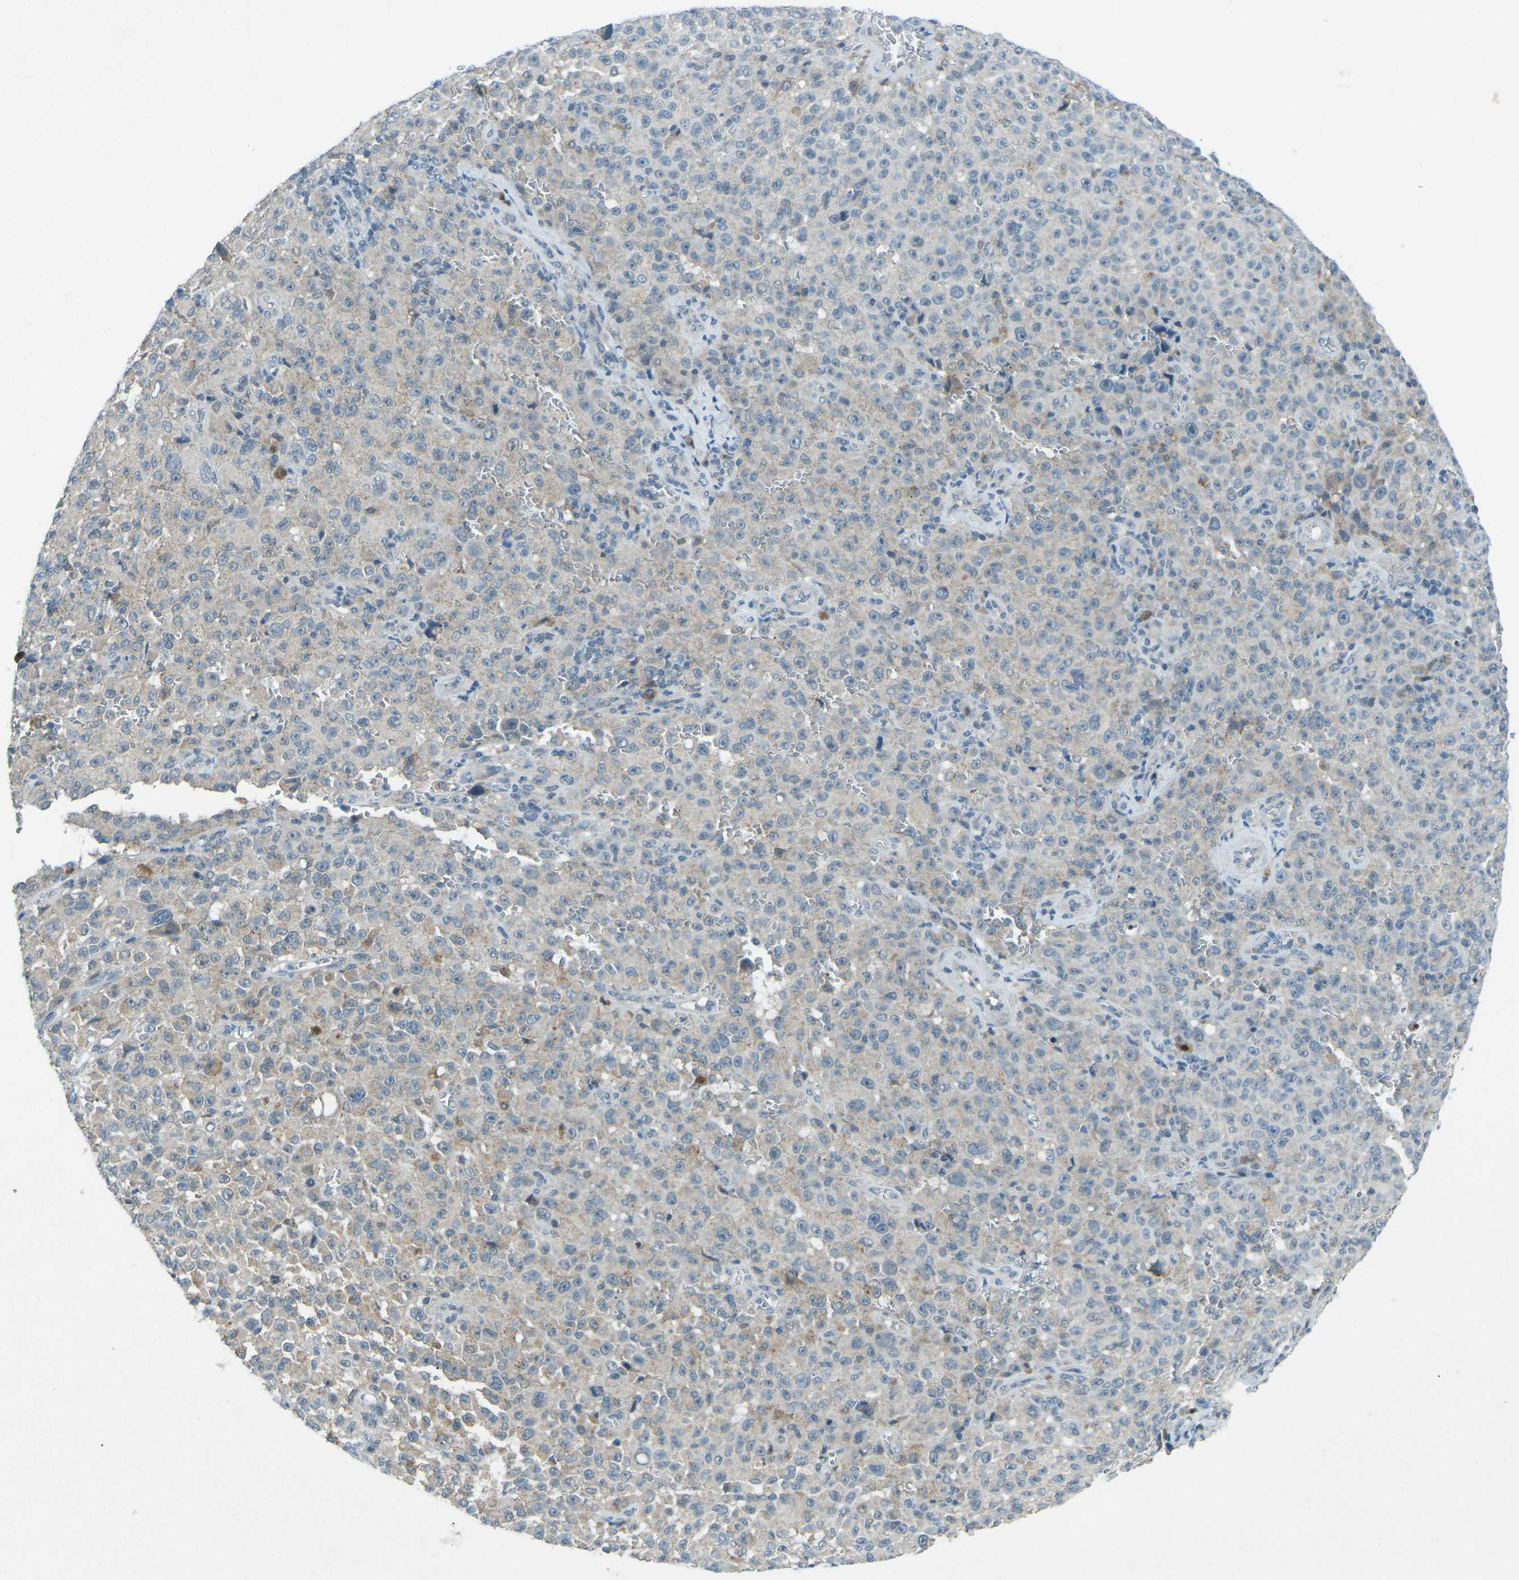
{"staining": {"intensity": "negative", "quantity": "none", "location": "none"}, "tissue": "melanoma", "cell_type": "Tumor cells", "image_type": "cancer", "snomed": [{"axis": "morphology", "description": "Malignant melanoma, NOS"}, {"axis": "topography", "description": "Skin"}], "caption": "This is a photomicrograph of immunohistochemistry staining of malignant melanoma, which shows no staining in tumor cells.", "gene": "PRKCA", "patient": {"sex": "female", "age": 82}}